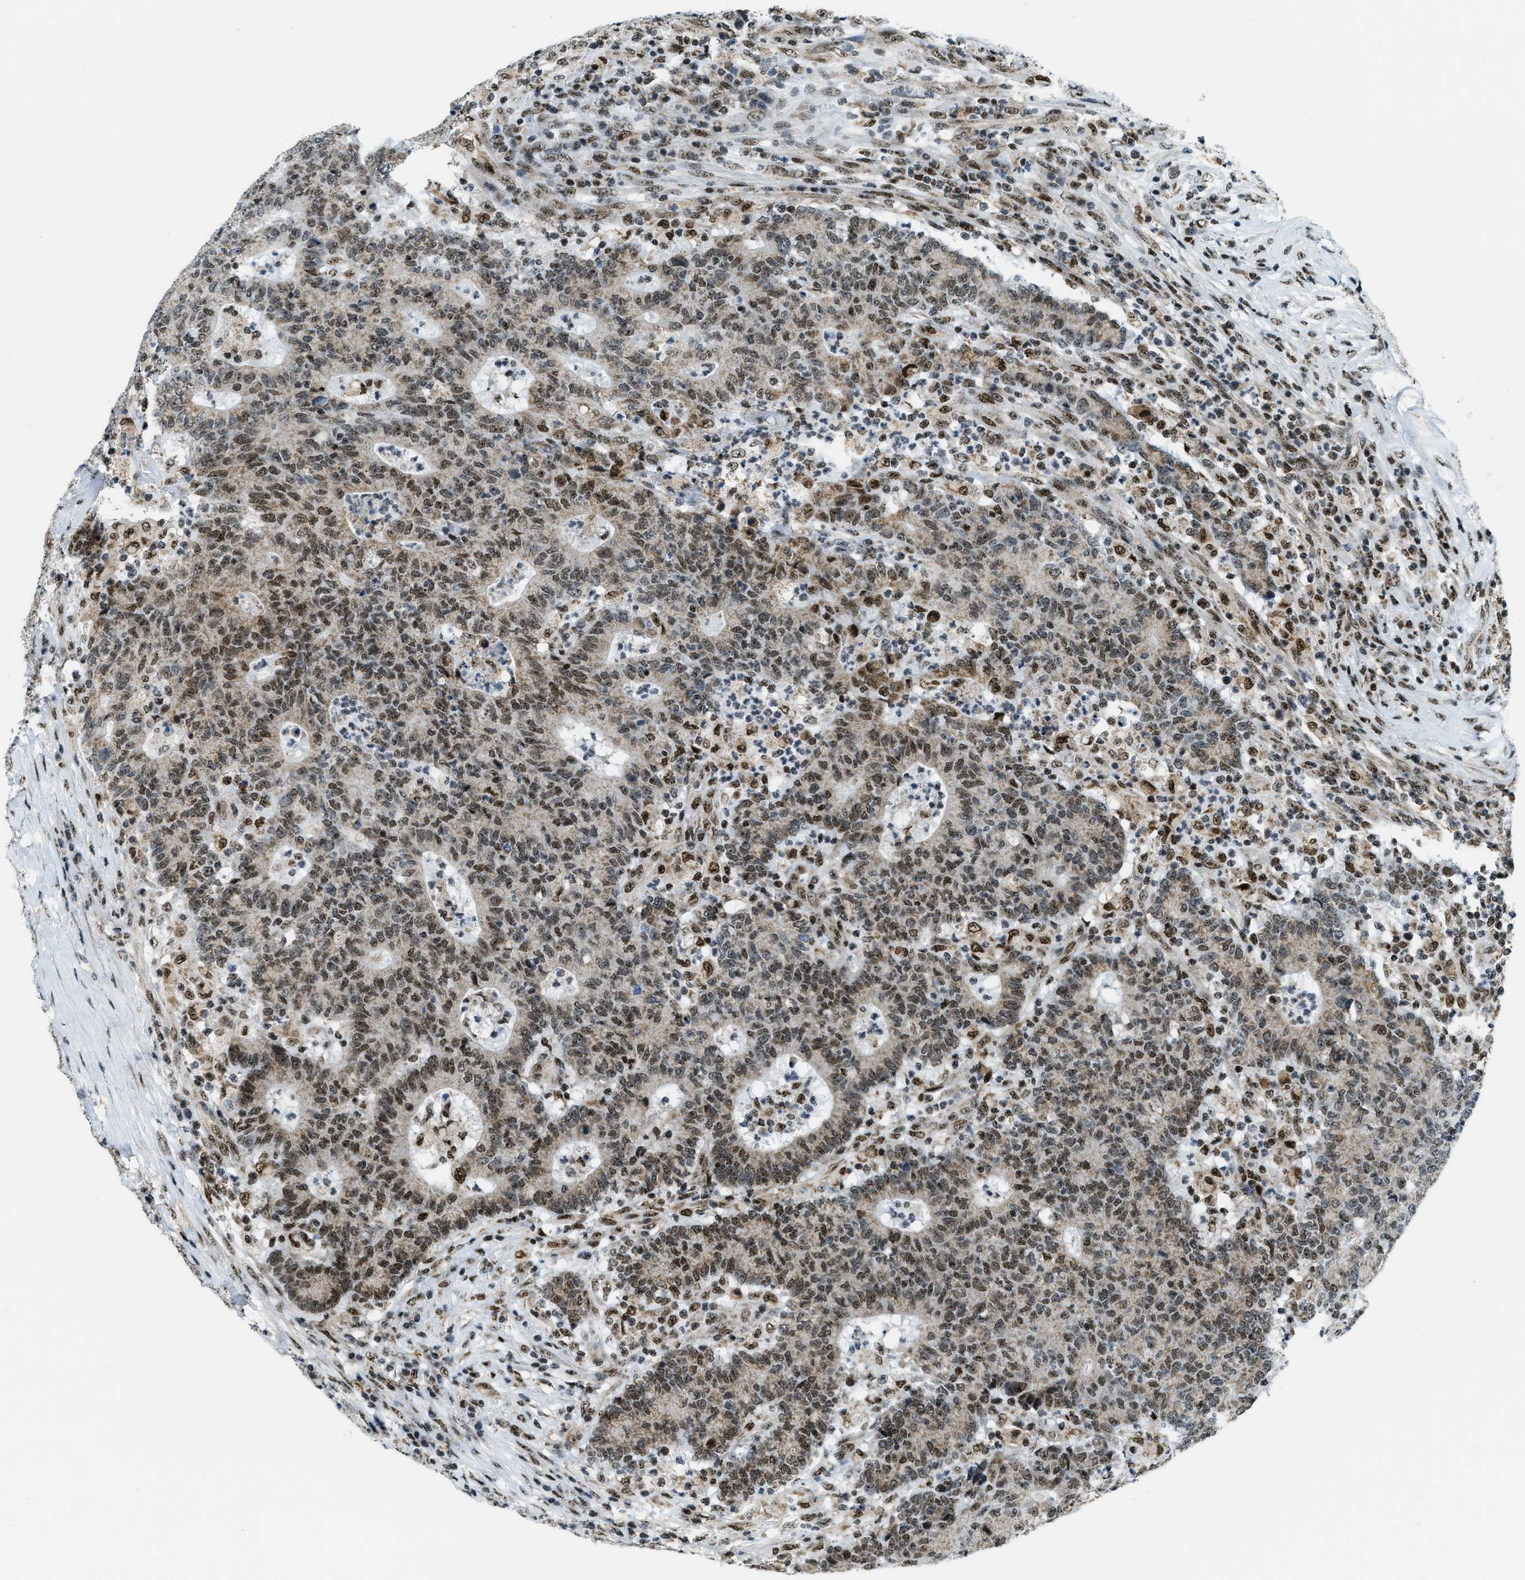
{"staining": {"intensity": "strong", "quantity": ">75%", "location": "cytoplasmic/membranous,nuclear"}, "tissue": "colorectal cancer", "cell_type": "Tumor cells", "image_type": "cancer", "snomed": [{"axis": "morphology", "description": "Normal tissue, NOS"}, {"axis": "morphology", "description": "Adenocarcinoma, NOS"}, {"axis": "topography", "description": "Colon"}], "caption": "Strong cytoplasmic/membranous and nuclear expression is seen in about >75% of tumor cells in colorectal adenocarcinoma.", "gene": "SP100", "patient": {"sex": "female", "age": 75}}